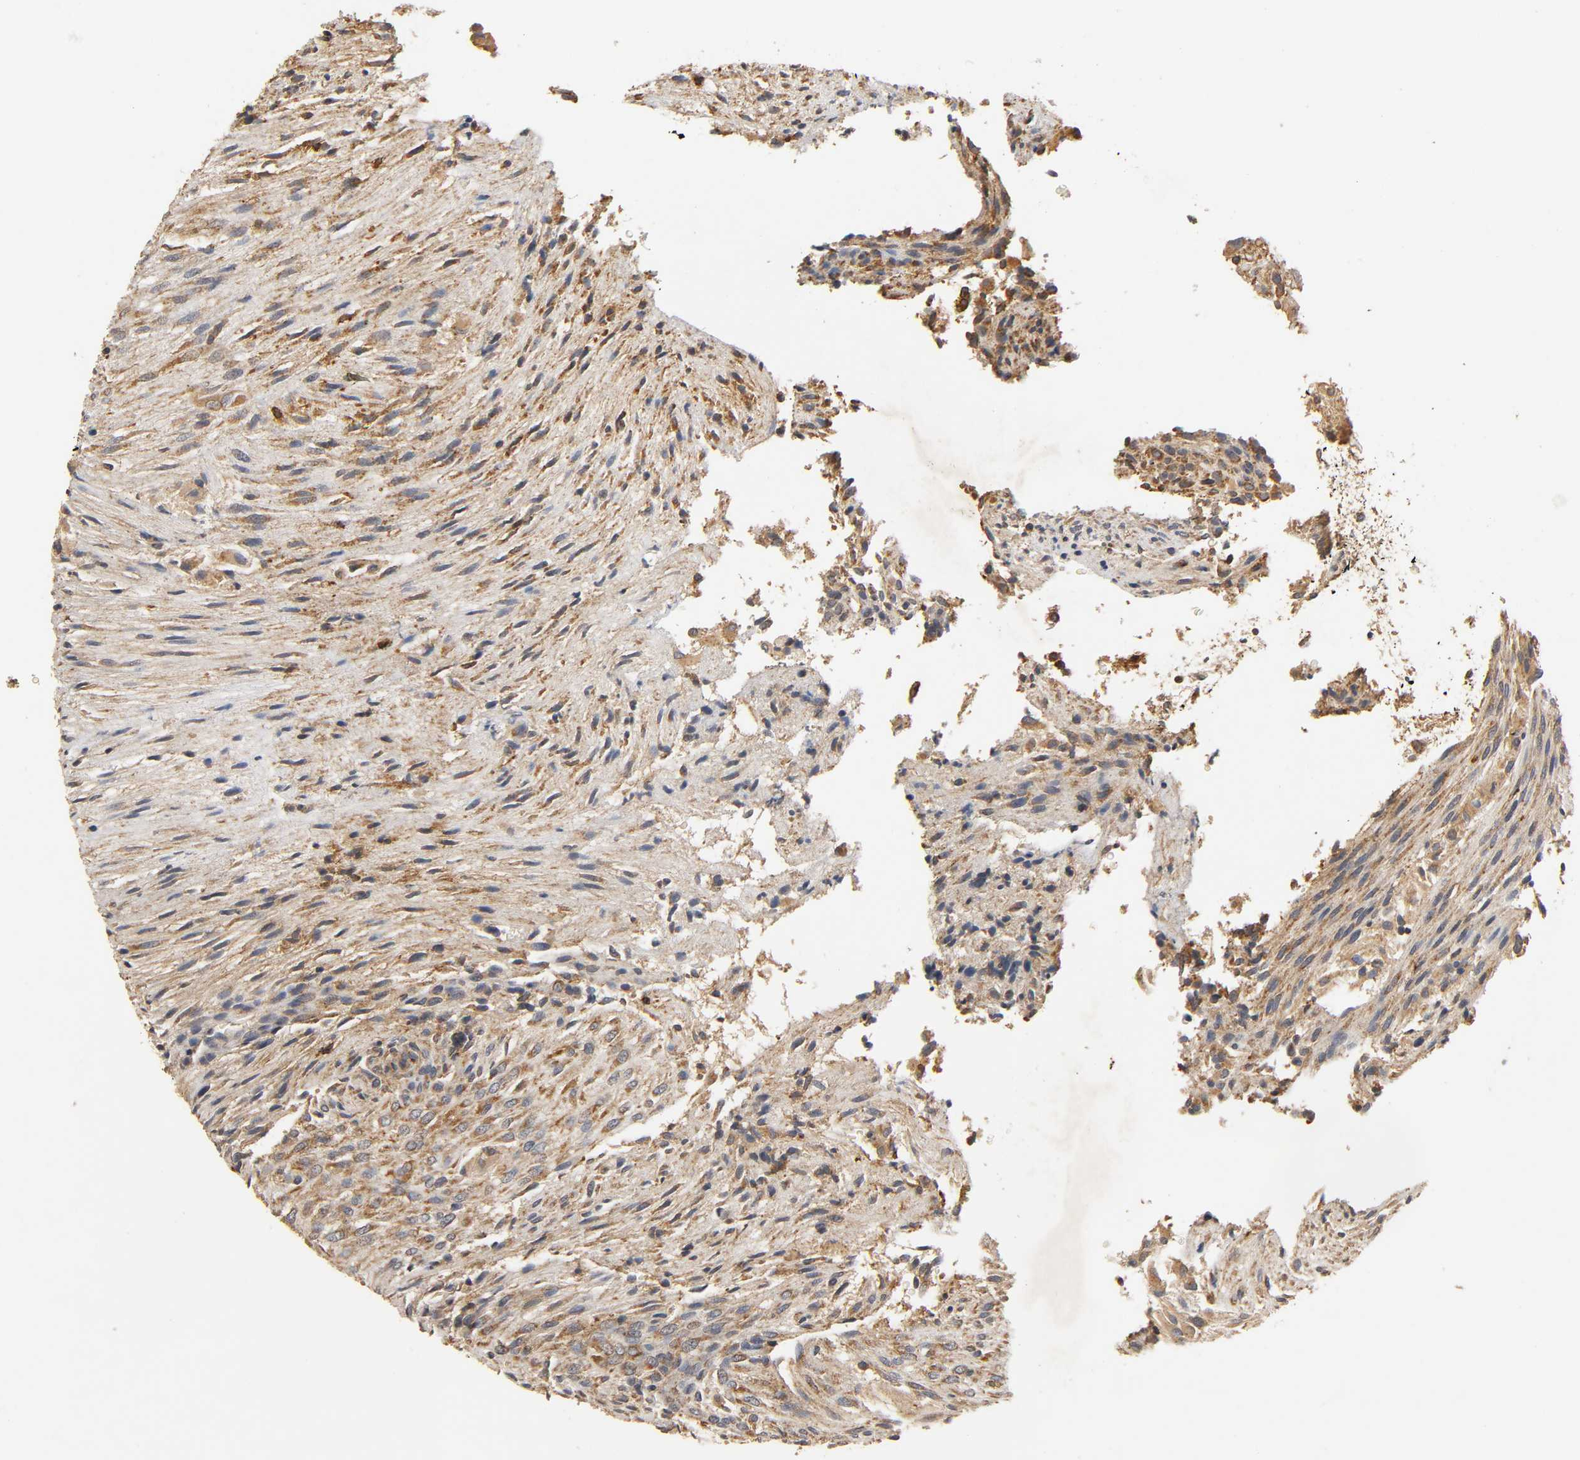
{"staining": {"intensity": "moderate", "quantity": "25%-75%", "location": "cytoplasmic/membranous"}, "tissue": "glioma", "cell_type": "Tumor cells", "image_type": "cancer", "snomed": [{"axis": "morphology", "description": "Glioma, malignant, High grade"}, {"axis": "topography", "description": "Cerebral cortex"}], "caption": "Glioma stained with a protein marker displays moderate staining in tumor cells.", "gene": "SCAP", "patient": {"sex": "female", "age": 55}}